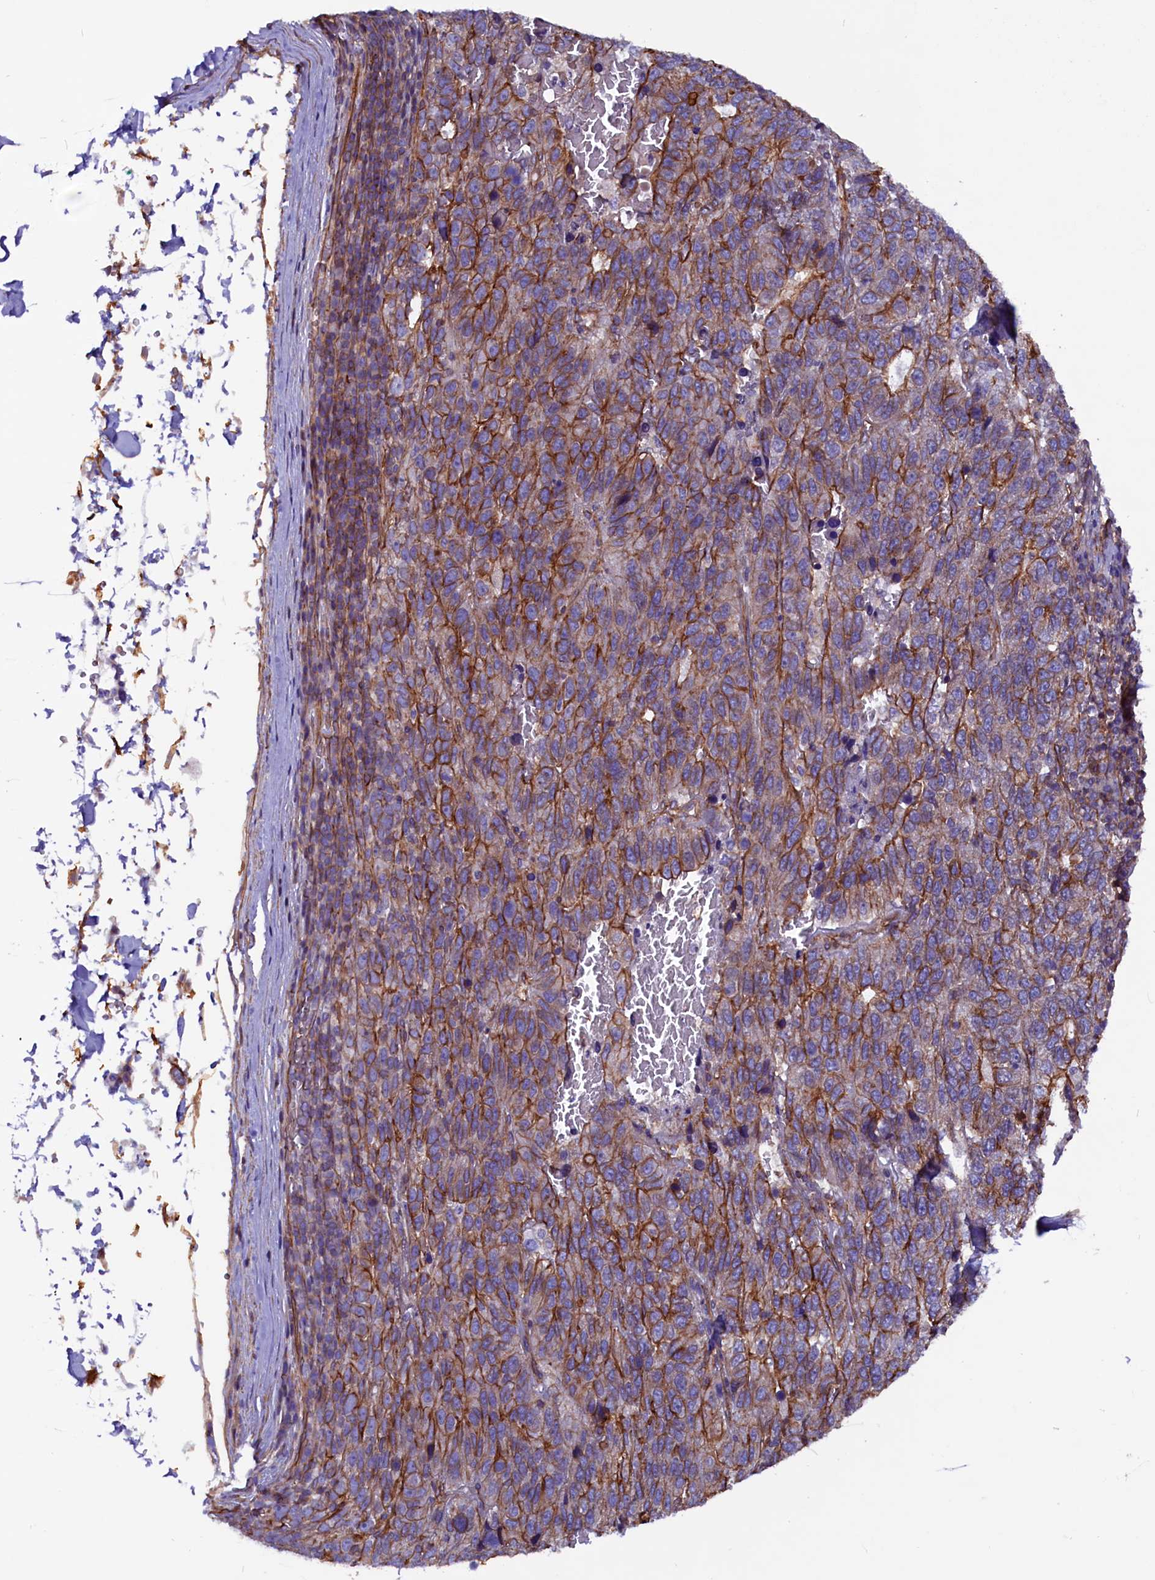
{"staining": {"intensity": "moderate", "quantity": "25%-75%", "location": "cytoplasmic/membranous"}, "tissue": "pancreatic cancer", "cell_type": "Tumor cells", "image_type": "cancer", "snomed": [{"axis": "morphology", "description": "Adenocarcinoma, NOS"}, {"axis": "topography", "description": "Pancreas"}], "caption": "Pancreatic adenocarcinoma was stained to show a protein in brown. There is medium levels of moderate cytoplasmic/membranous positivity in about 25%-75% of tumor cells.", "gene": "ZNF749", "patient": {"sex": "female", "age": 61}}